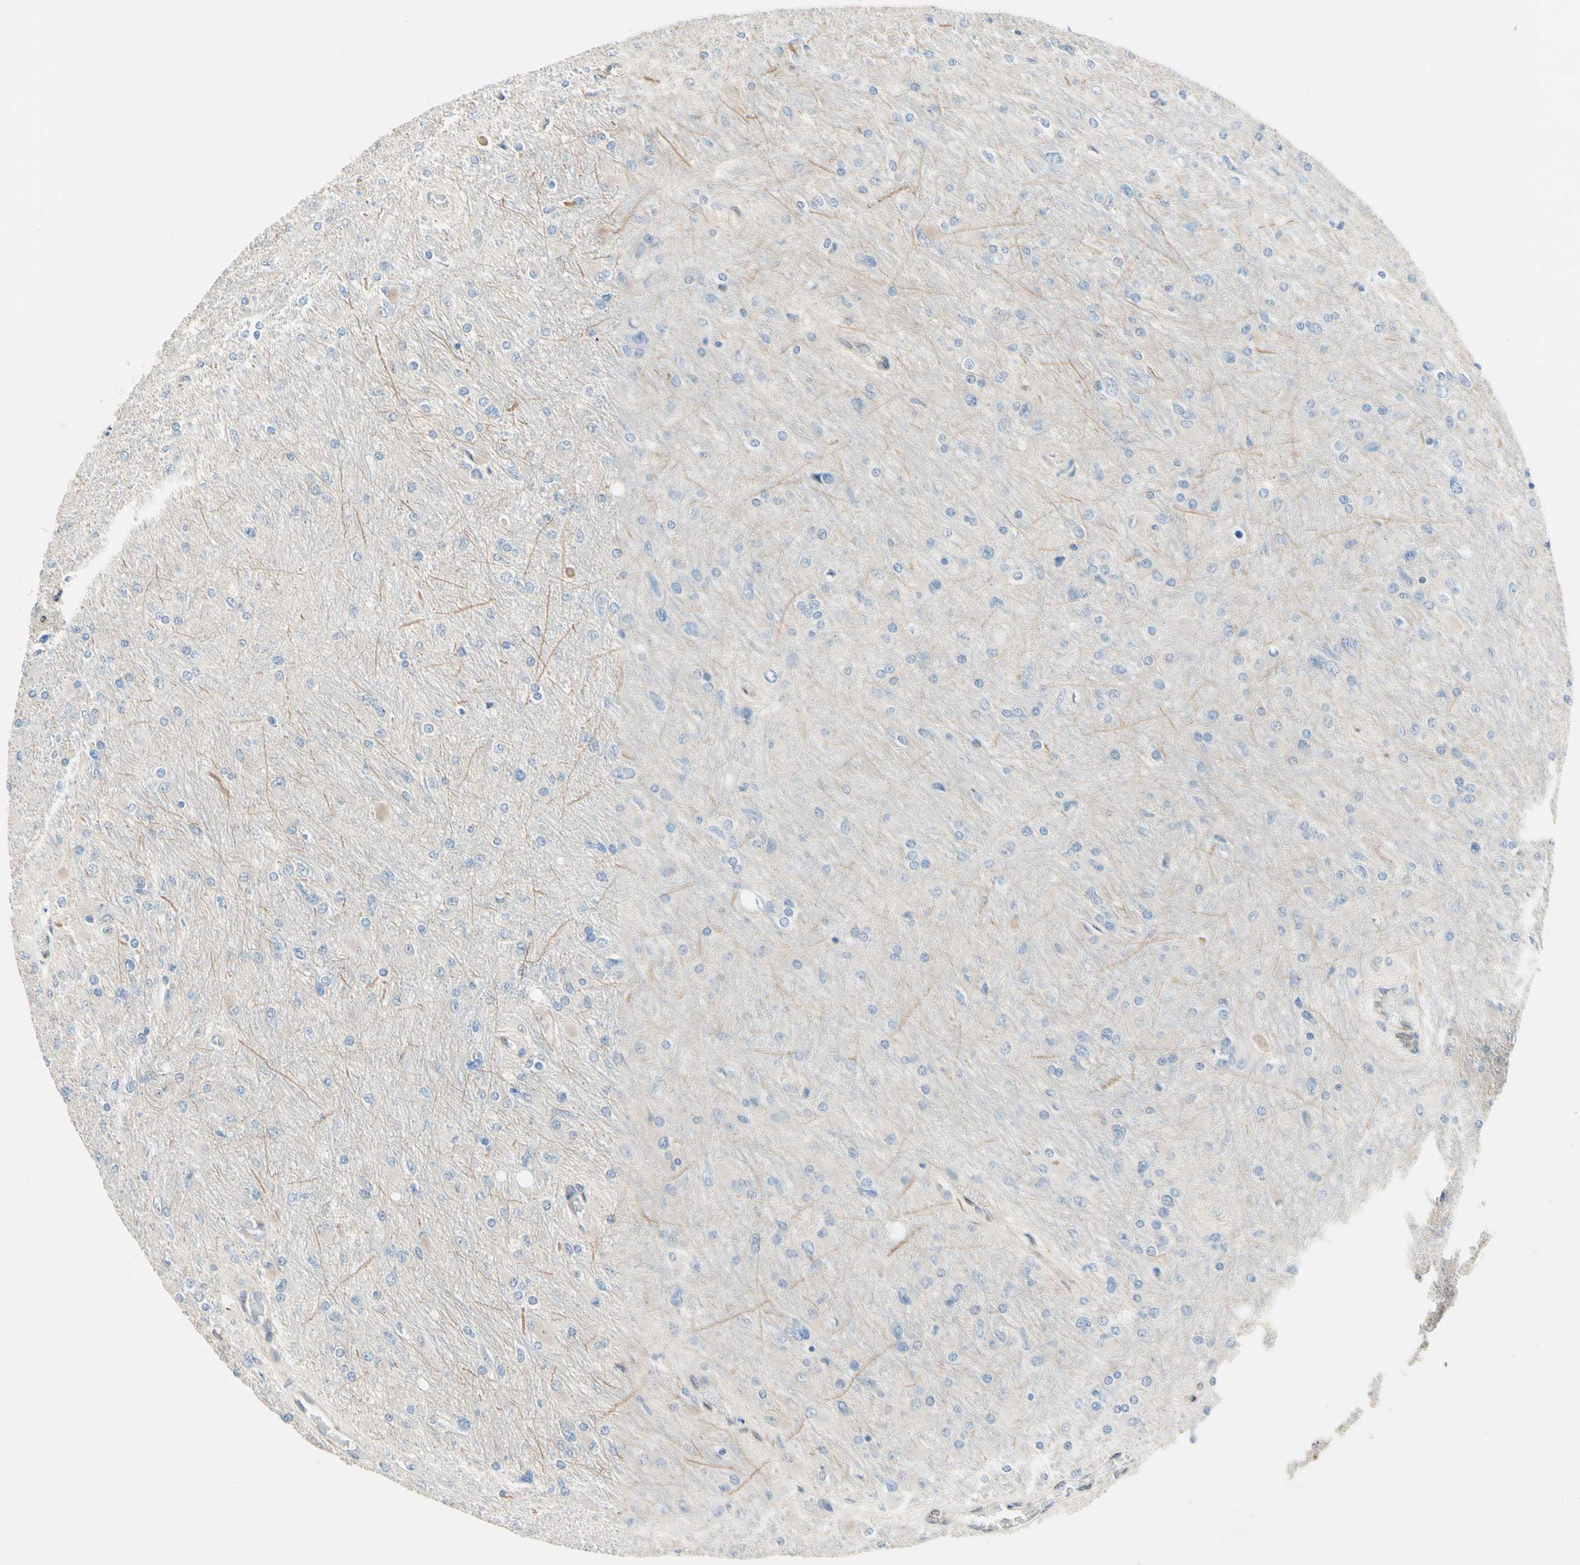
{"staining": {"intensity": "negative", "quantity": "none", "location": "none"}, "tissue": "glioma", "cell_type": "Tumor cells", "image_type": "cancer", "snomed": [{"axis": "morphology", "description": "Glioma, malignant, High grade"}, {"axis": "topography", "description": "Cerebral cortex"}], "caption": "High magnification brightfield microscopy of glioma stained with DAB (brown) and counterstained with hematoxylin (blue): tumor cells show no significant expression. (DAB (3,3'-diaminobenzidine) immunohistochemistry (IHC) visualized using brightfield microscopy, high magnification).", "gene": "TRAF2", "patient": {"sex": "female", "age": 36}}